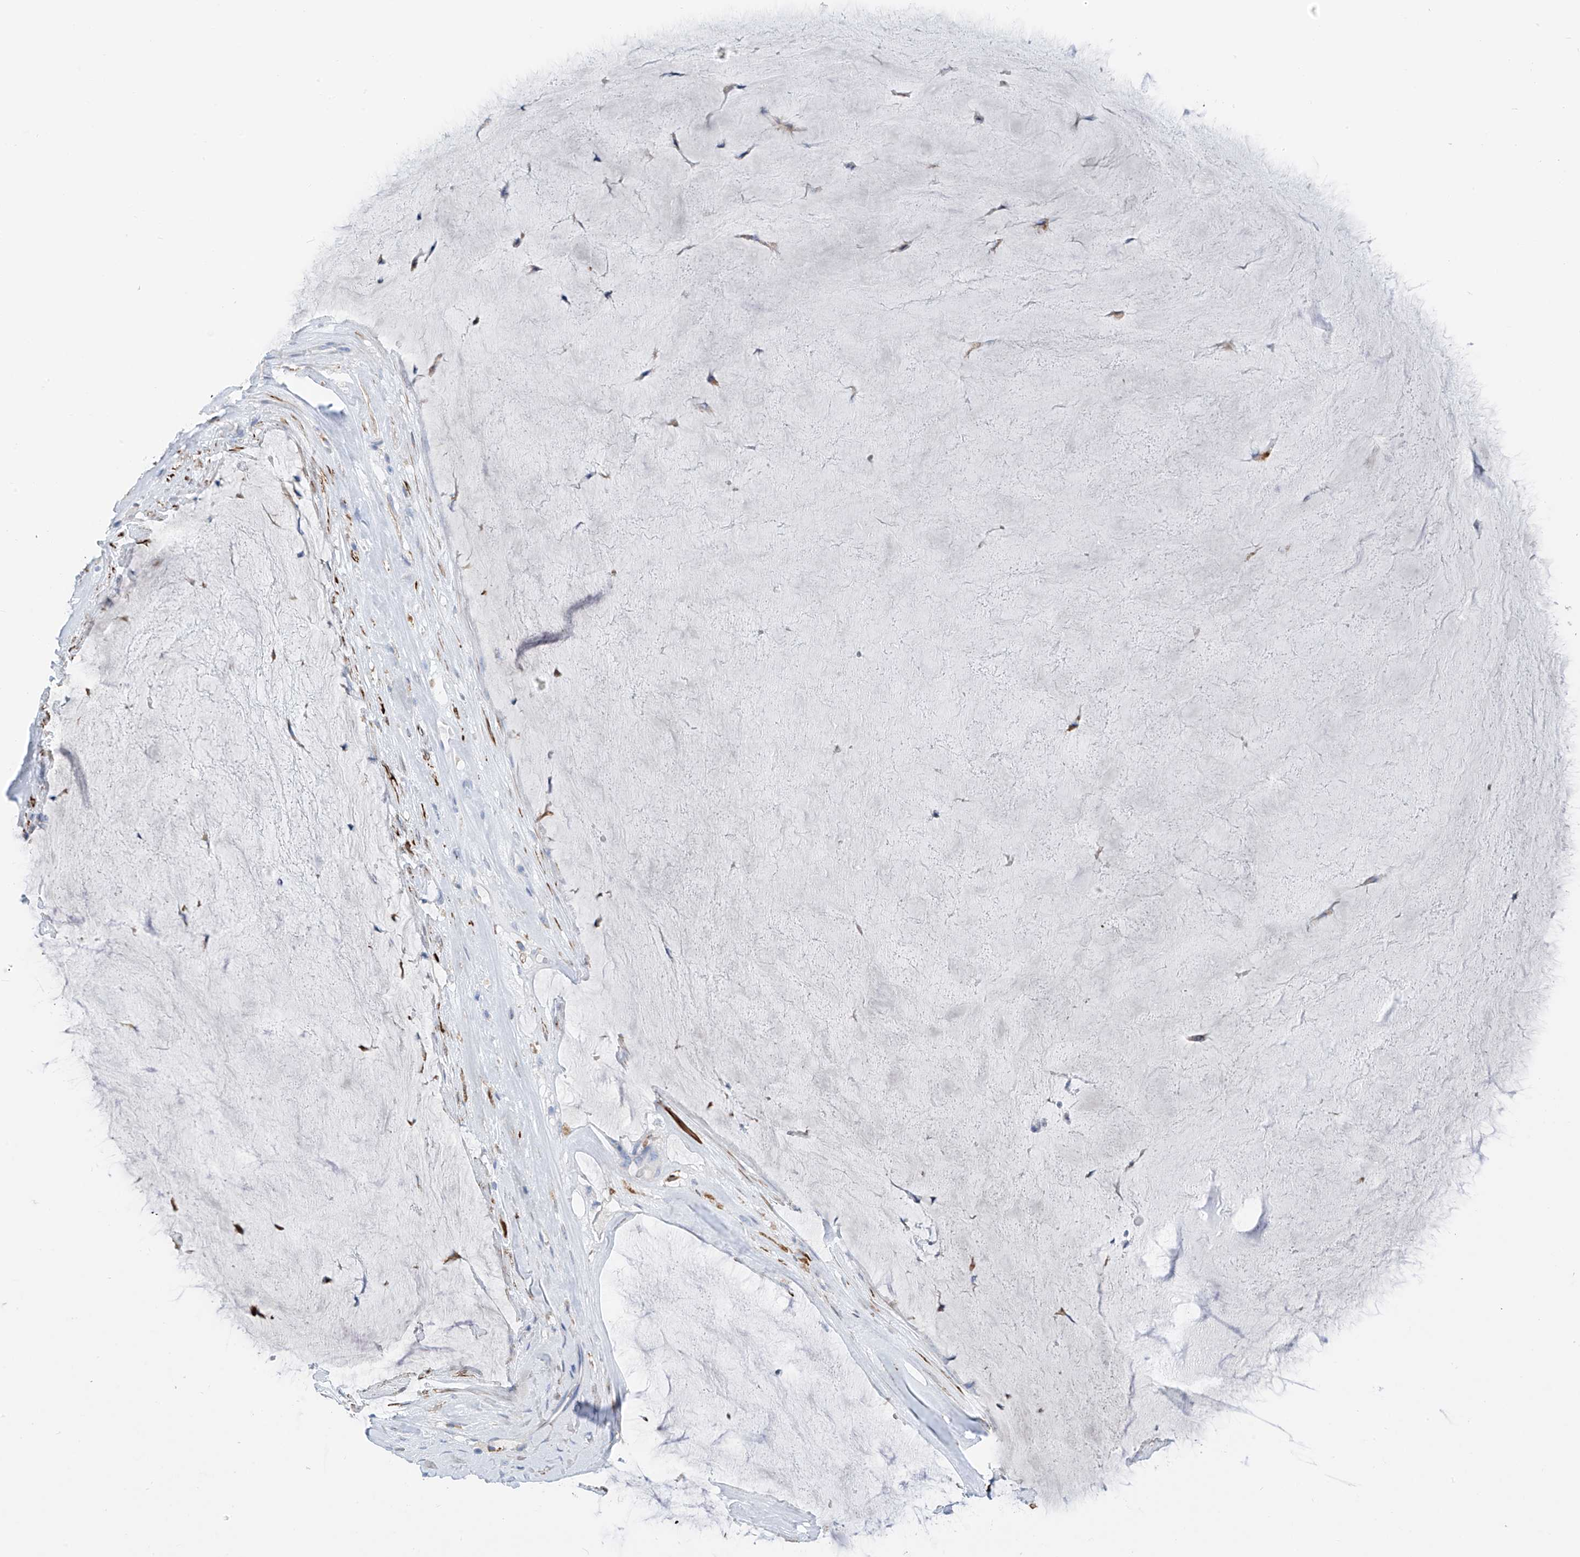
{"staining": {"intensity": "negative", "quantity": "none", "location": "none"}, "tissue": "ovarian cancer", "cell_type": "Tumor cells", "image_type": "cancer", "snomed": [{"axis": "morphology", "description": "Cystadenocarcinoma, mucinous, NOS"}, {"axis": "topography", "description": "Ovary"}], "caption": "Tumor cells show no significant protein expression in ovarian cancer.", "gene": "GLMP", "patient": {"sex": "female", "age": 61}}